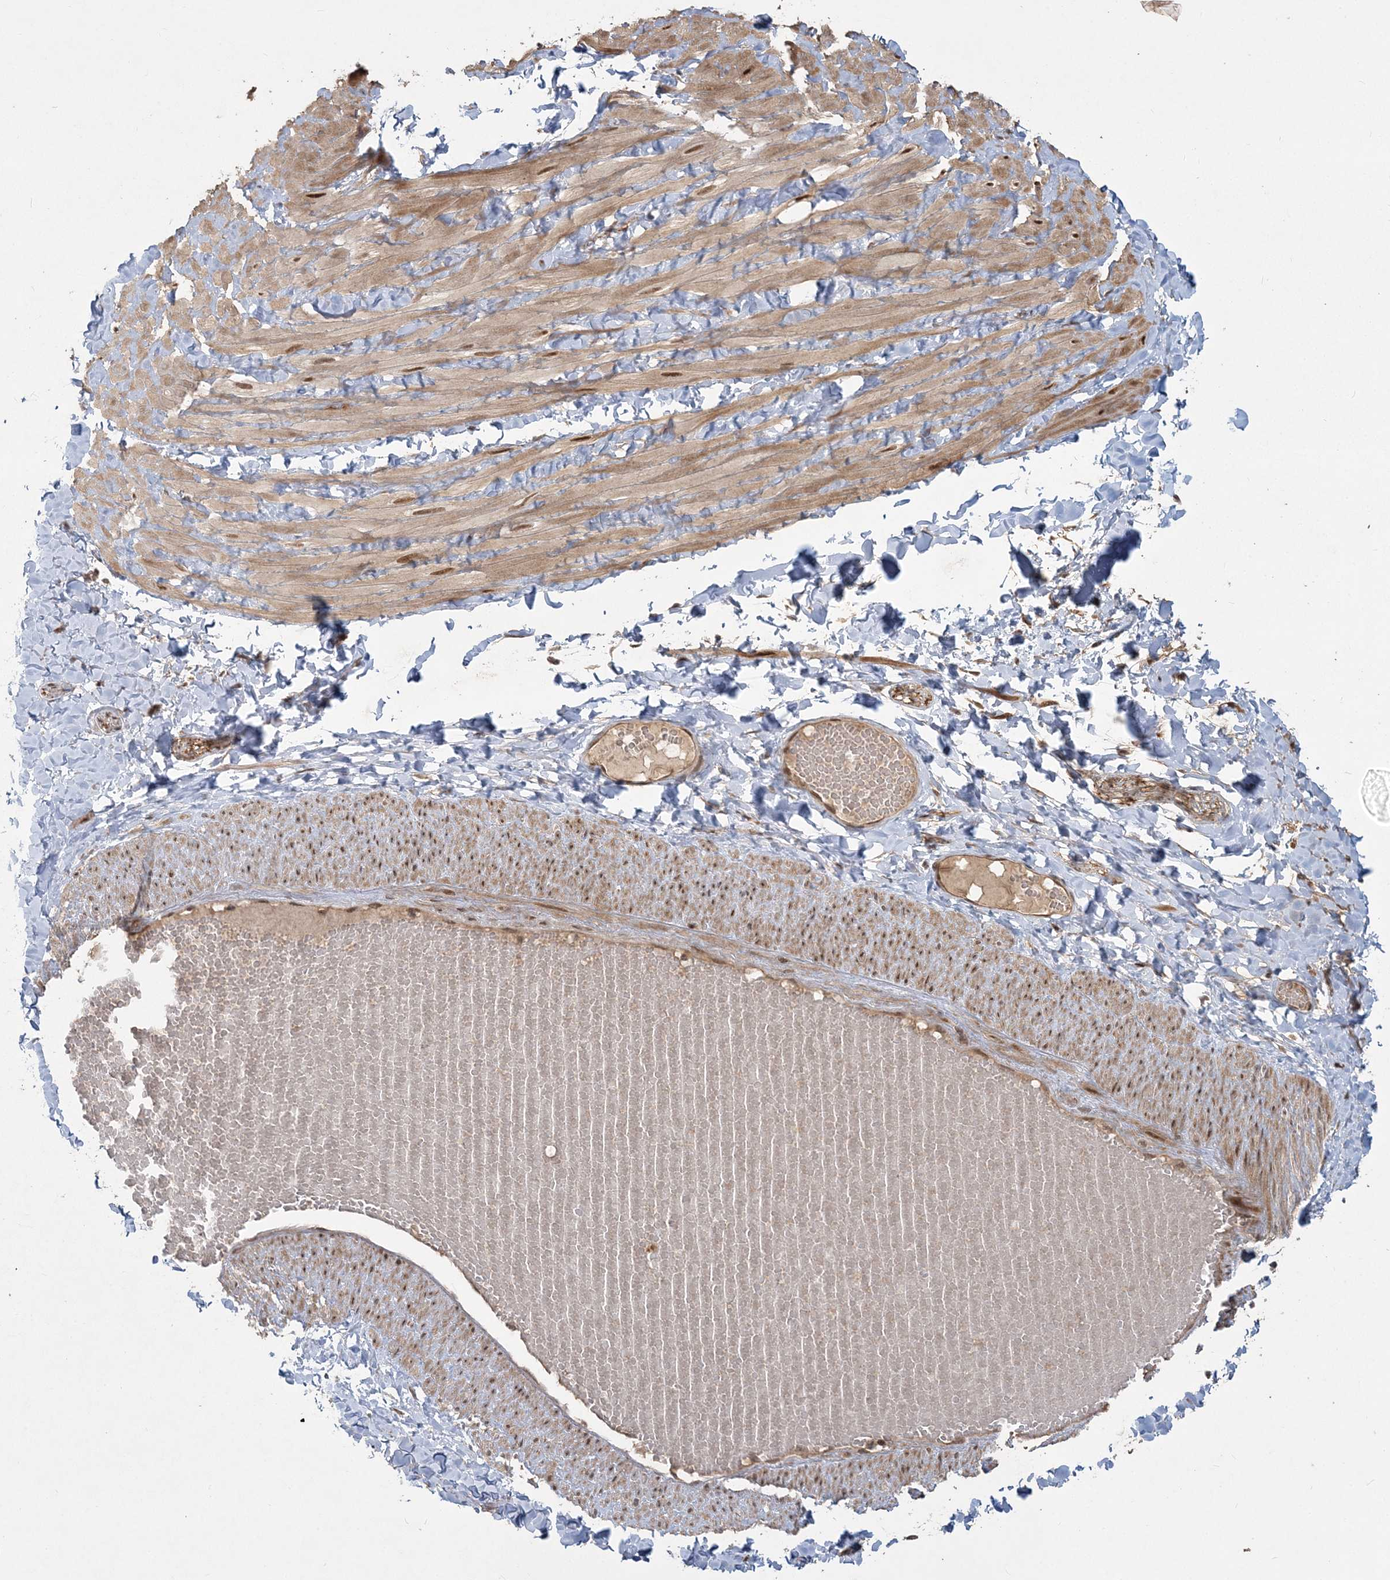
{"staining": {"intensity": "moderate", "quantity": ">75%", "location": "cytoplasmic/membranous,nuclear"}, "tissue": "adipose tissue", "cell_type": "Adipocytes", "image_type": "normal", "snomed": [{"axis": "morphology", "description": "Normal tissue, NOS"}, {"axis": "topography", "description": "Adipose tissue"}, {"axis": "topography", "description": "Vascular tissue"}, {"axis": "topography", "description": "Peripheral nerve tissue"}], "caption": "Adipose tissue stained with a brown dye displays moderate cytoplasmic/membranous,nuclear positive staining in about >75% of adipocytes.", "gene": "COPS7B", "patient": {"sex": "male", "age": 25}}